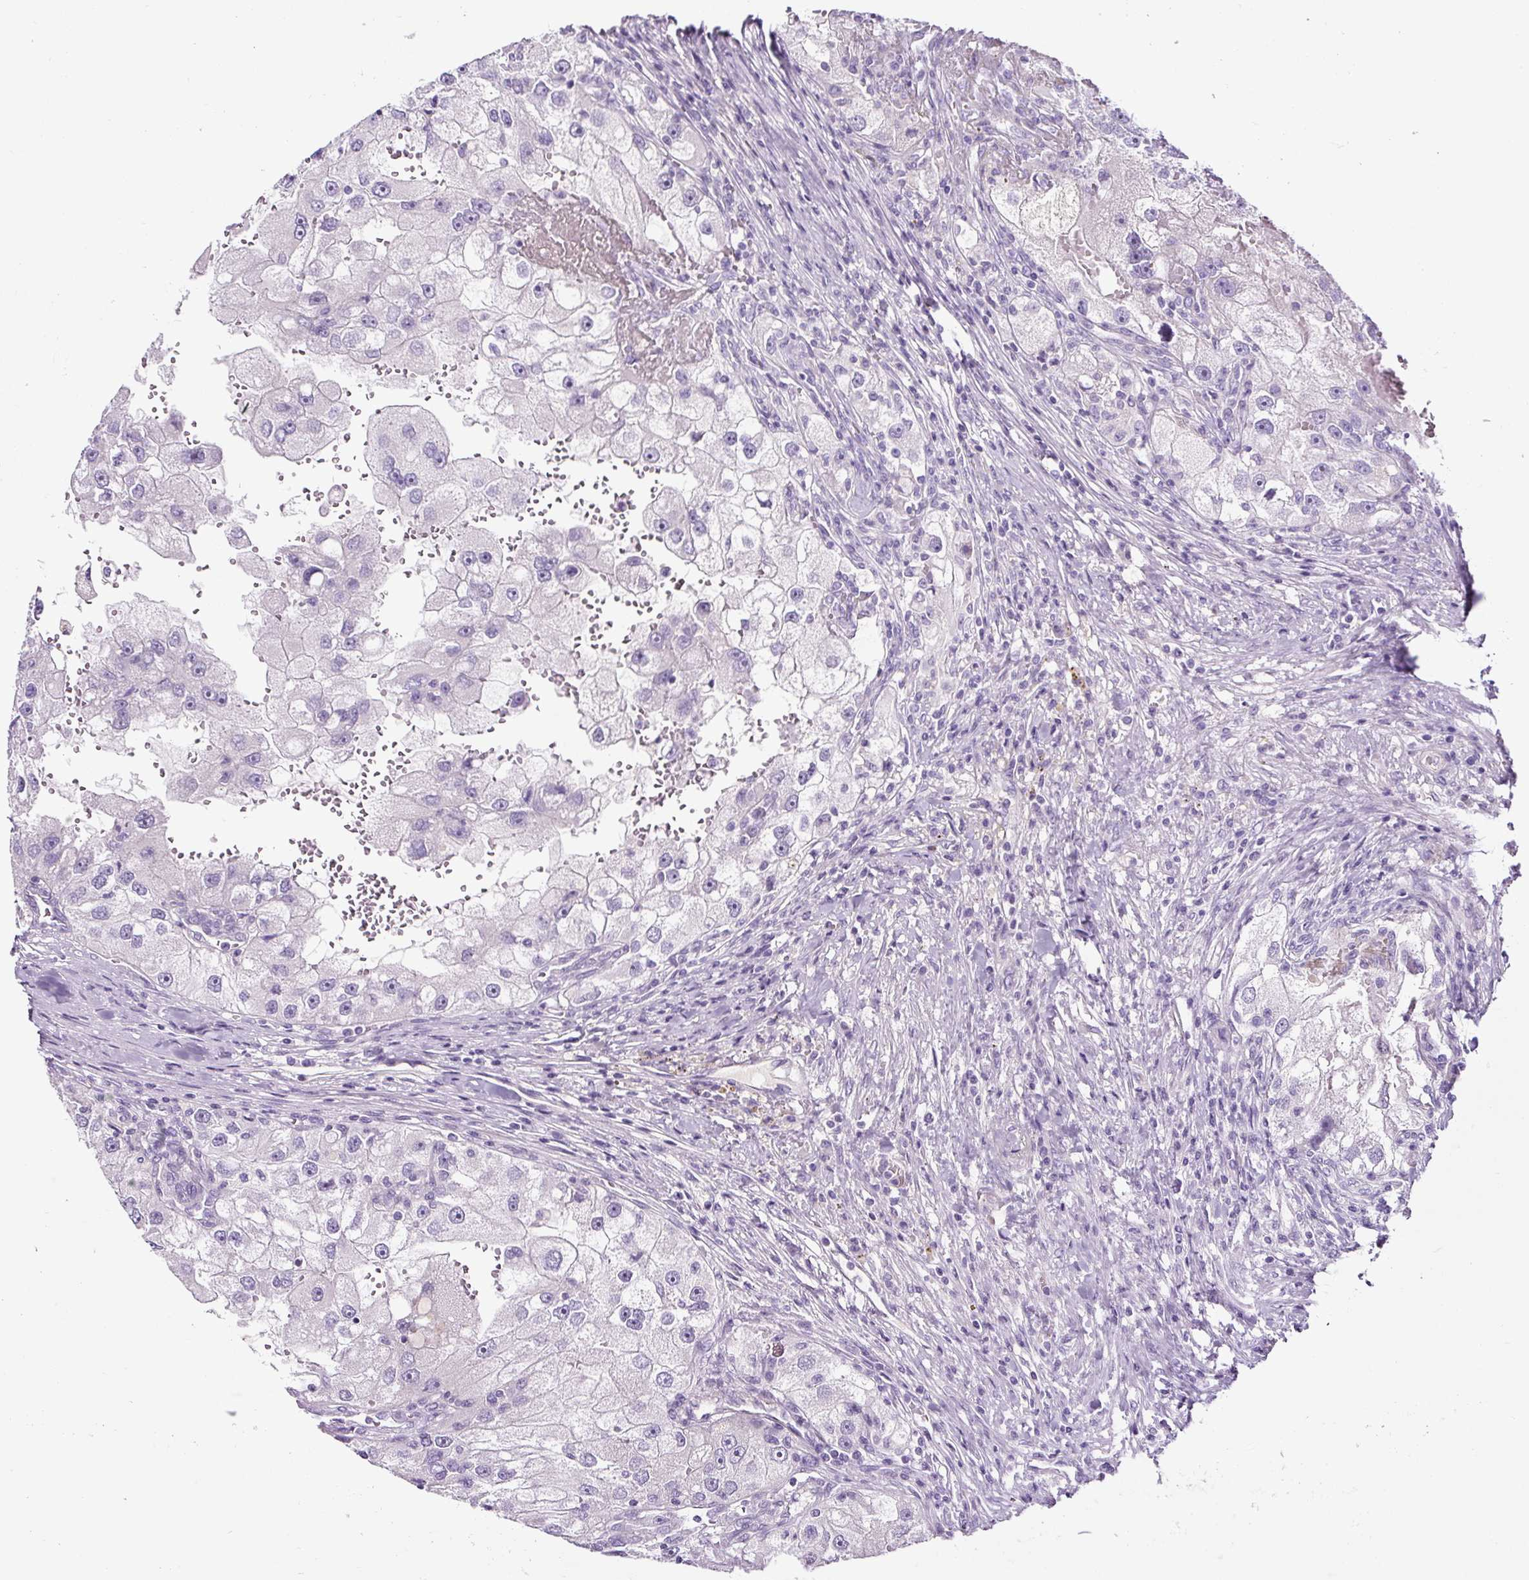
{"staining": {"intensity": "negative", "quantity": "none", "location": "none"}, "tissue": "renal cancer", "cell_type": "Tumor cells", "image_type": "cancer", "snomed": [{"axis": "morphology", "description": "Adenocarcinoma, NOS"}, {"axis": "topography", "description": "Kidney"}], "caption": "High power microscopy image of an immunohistochemistry image of renal adenocarcinoma, revealing no significant staining in tumor cells.", "gene": "OR14A2", "patient": {"sex": "male", "age": 63}}